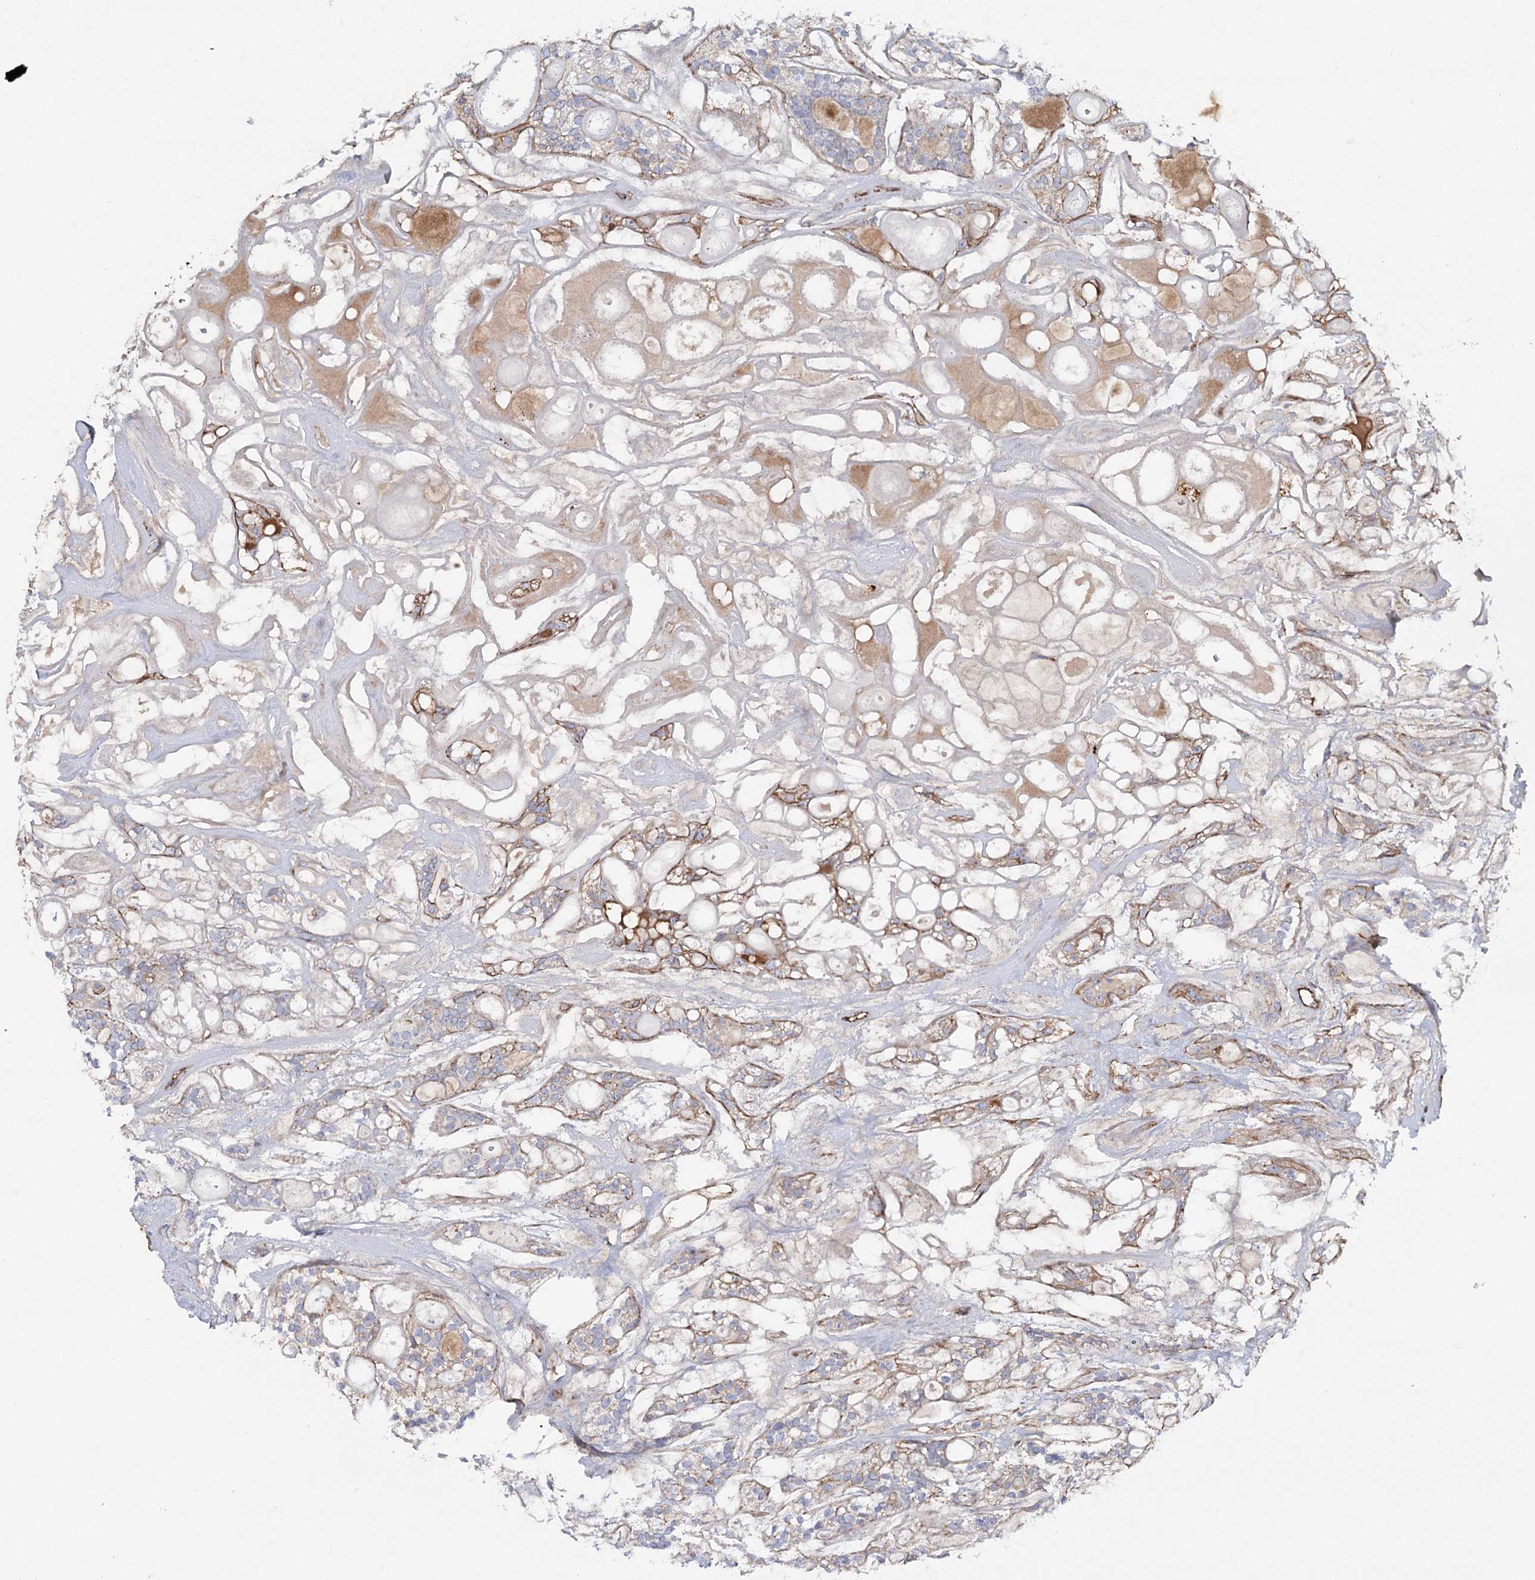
{"staining": {"intensity": "weak", "quantity": "<25%", "location": "cytoplasmic/membranous"}, "tissue": "head and neck cancer", "cell_type": "Tumor cells", "image_type": "cancer", "snomed": [{"axis": "morphology", "description": "Adenocarcinoma, NOS"}, {"axis": "topography", "description": "Head-Neck"}], "caption": "Histopathology image shows no significant protein expression in tumor cells of adenocarcinoma (head and neck).", "gene": "TMEM164", "patient": {"sex": "male", "age": 66}}